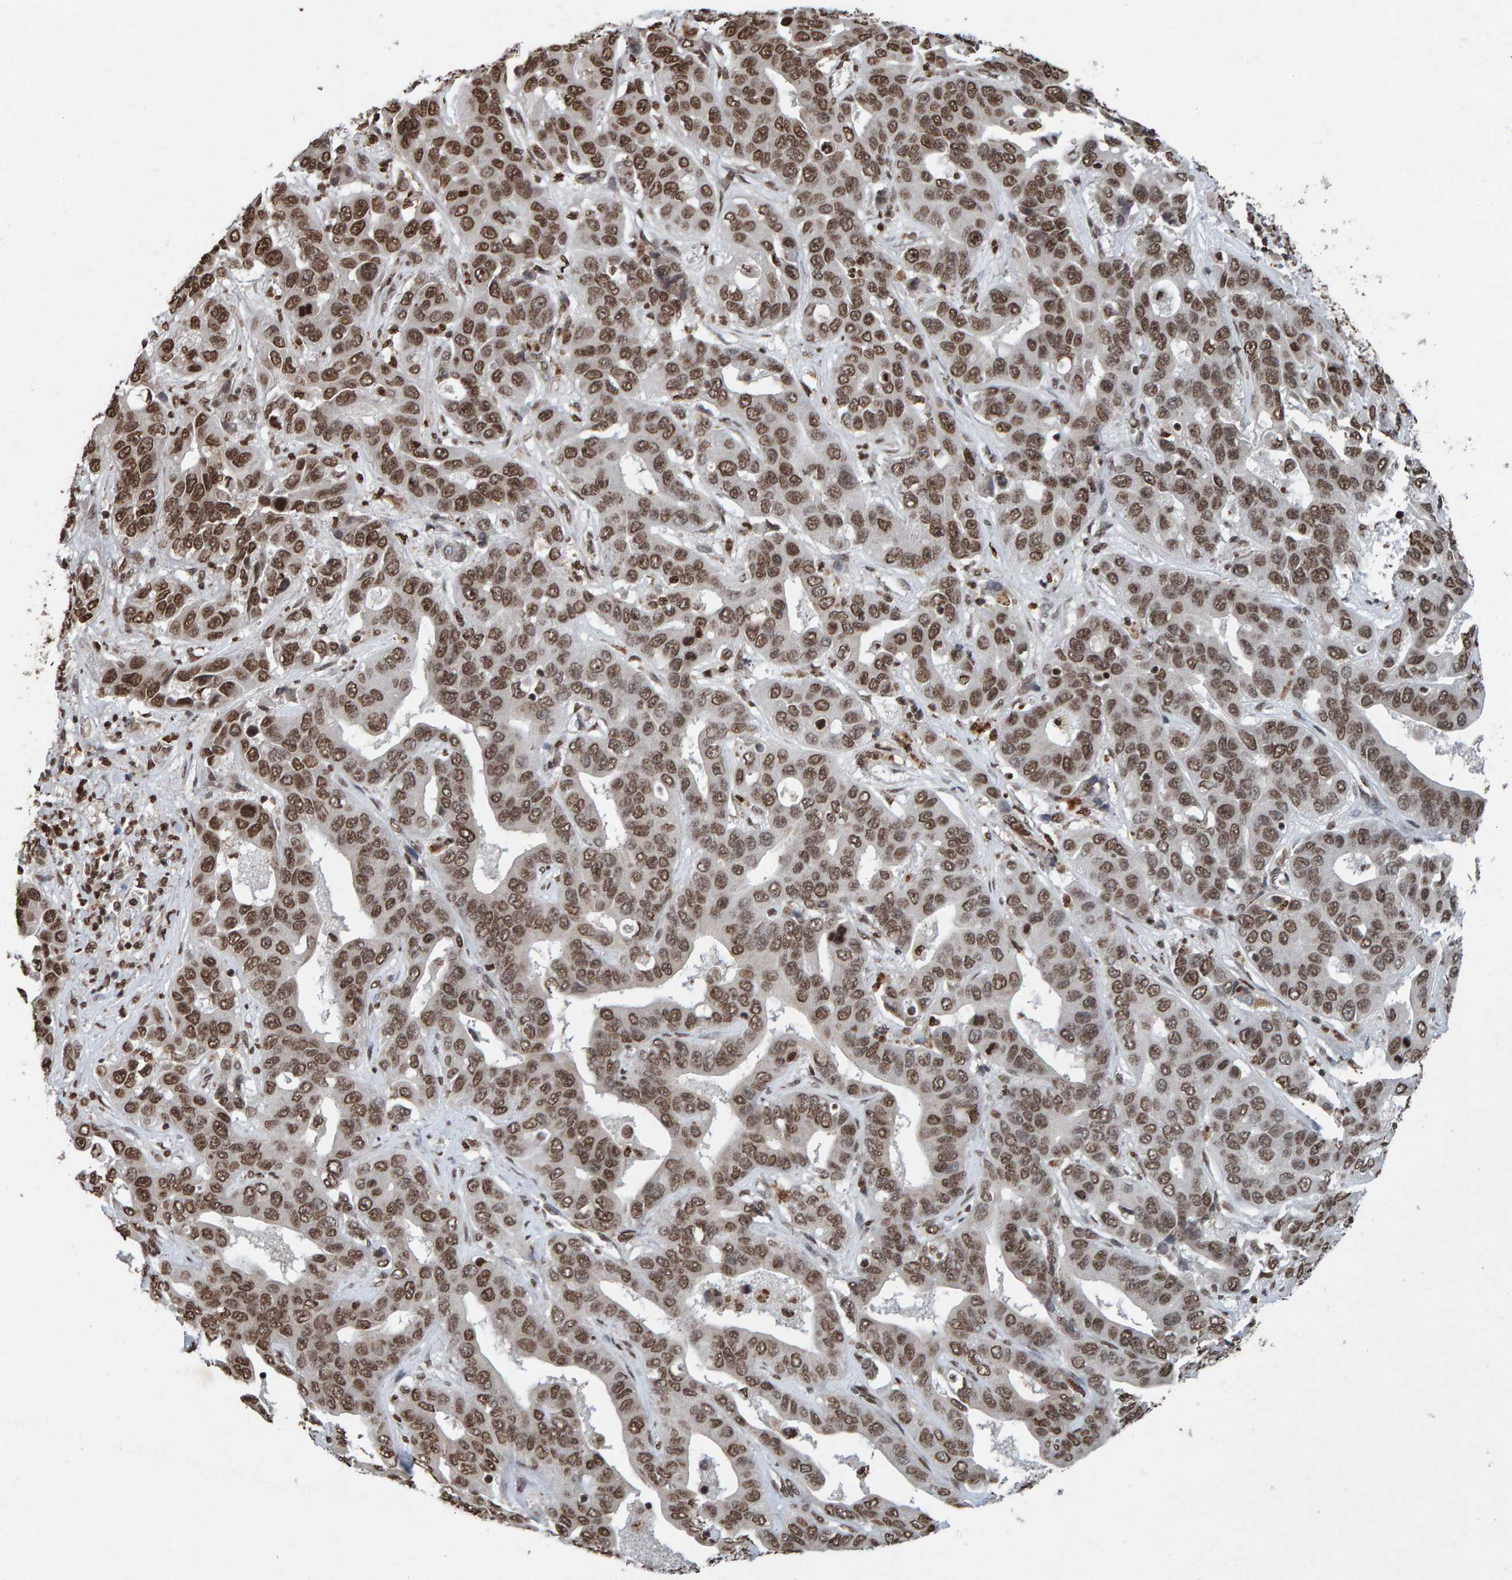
{"staining": {"intensity": "strong", "quantity": ">75%", "location": "nuclear"}, "tissue": "liver cancer", "cell_type": "Tumor cells", "image_type": "cancer", "snomed": [{"axis": "morphology", "description": "Cholangiocarcinoma"}, {"axis": "topography", "description": "Liver"}], "caption": "About >75% of tumor cells in liver cancer reveal strong nuclear protein expression as visualized by brown immunohistochemical staining.", "gene": "H2AZ1", "patient": {"sex": "female", "age": 52}}